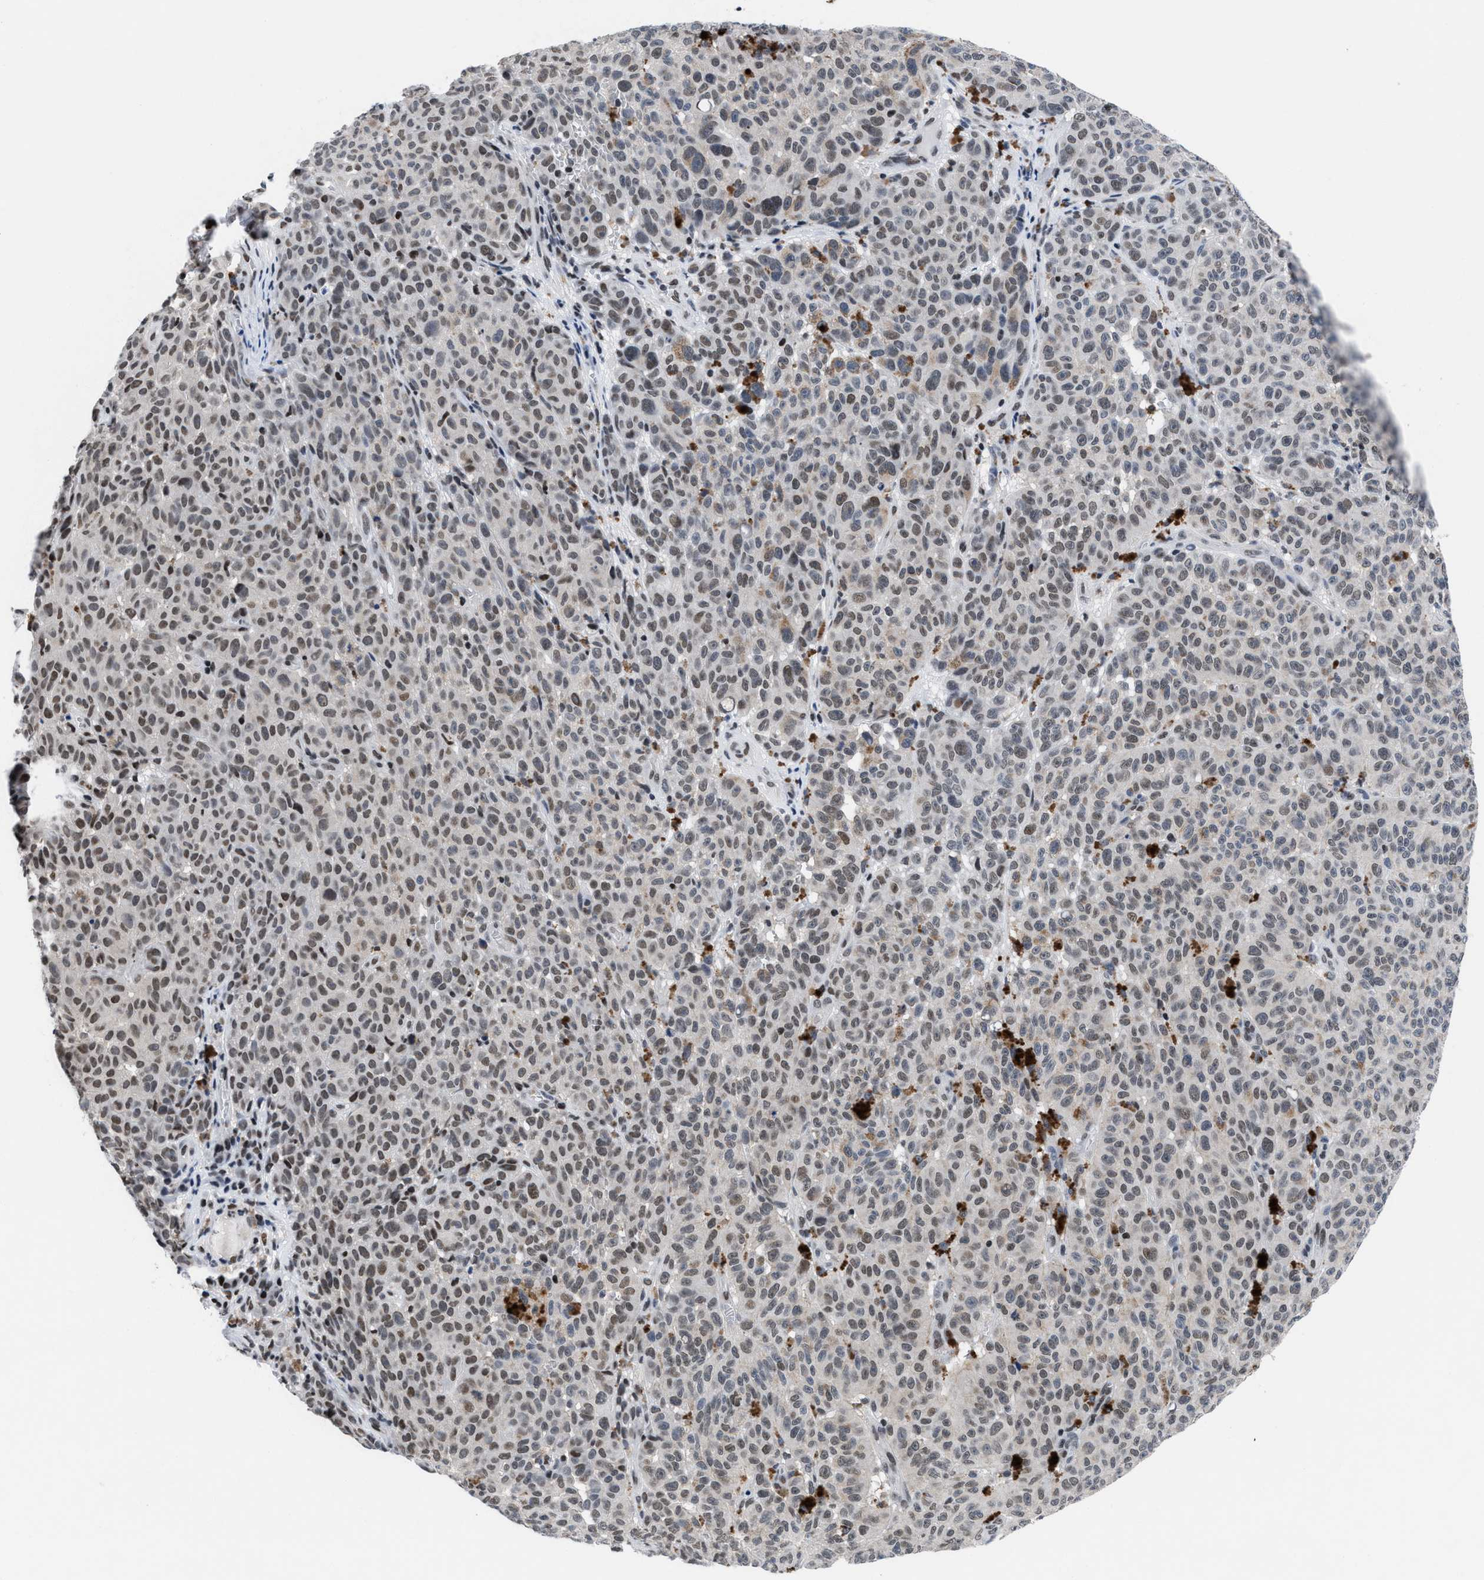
{"staining": {"intensity": "weak", "quantity": "<25%", "location": "cytoplasmic/membranous,nuclear"}, "tissue": "melanoma", "cell_type": "Tumor cells", "image_type": "cancer", "snomed": [{"axis": "morphology", "description": "Malignant melanoma, NOS"}, {"axis": "topography", "description": "Skin"}], "caption": "IHC of human melanoma displays no expression in tumor cells.", "gene": "WDR81", "patient": {"sex": "female", "age": 82}}